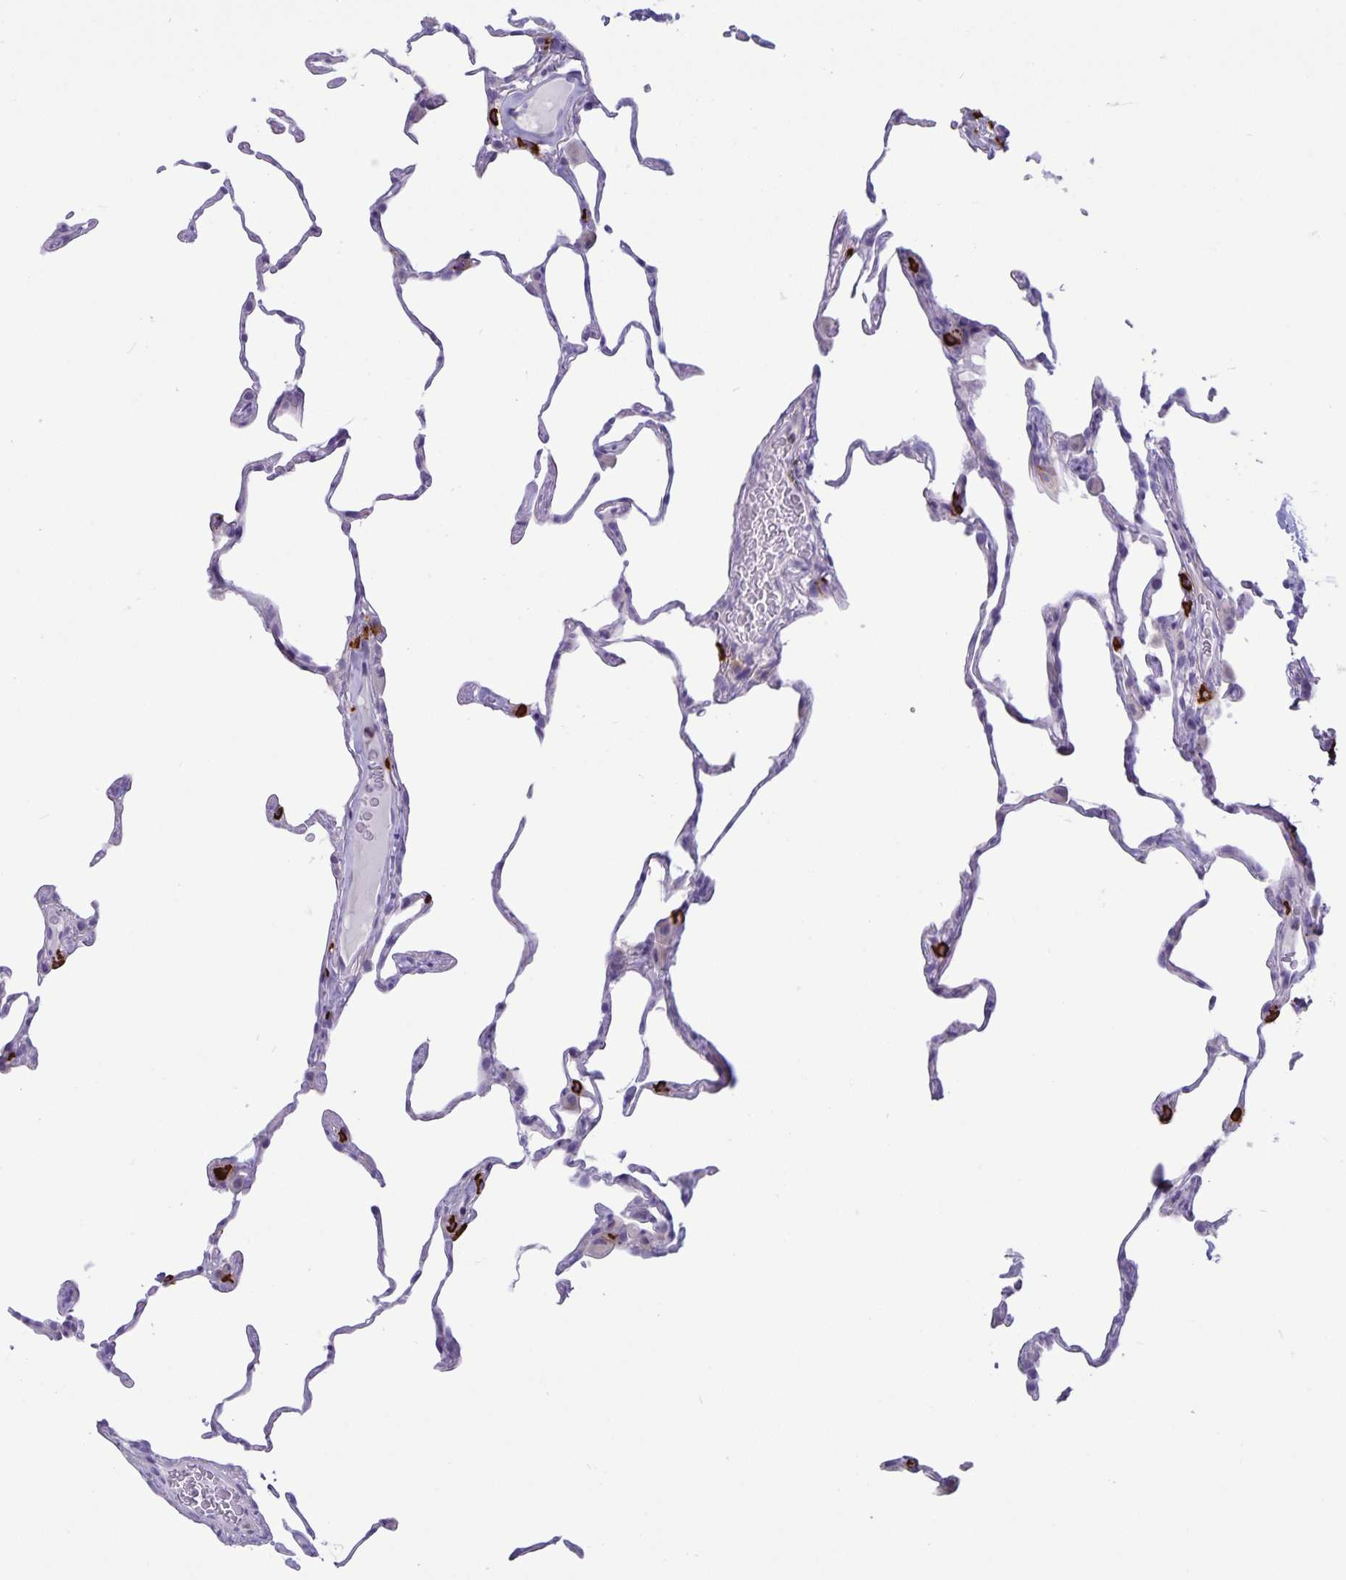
{"staining": {"intensity": "strong", "quantity": "<25%", "location": "cytoplasmic/membranous"}, "tissue": "lung", "cell_type": "Alveolar cells", "image_type": "normal", "snomed": [{"axis": "morphology", "description": "Normal tissue, NOS"}, {"axis": "topography", "description": "Lung"}], "caption": "High-magnification brightfield microscopy of normal lung stained with DAB (brown) and counterstained with hematoxylin (blue). alveolar cells exhibit strong cytoplasmic/membranous staining is present in about<25% of cells. The staining was performed using DAB (3,3'-diaminobenzidine), with brown indicating positive protein expression. Nuclei are stained blue with hematoxylin.", "gene": "IBTK", "patient": {"sex": "female", "age": 57}}